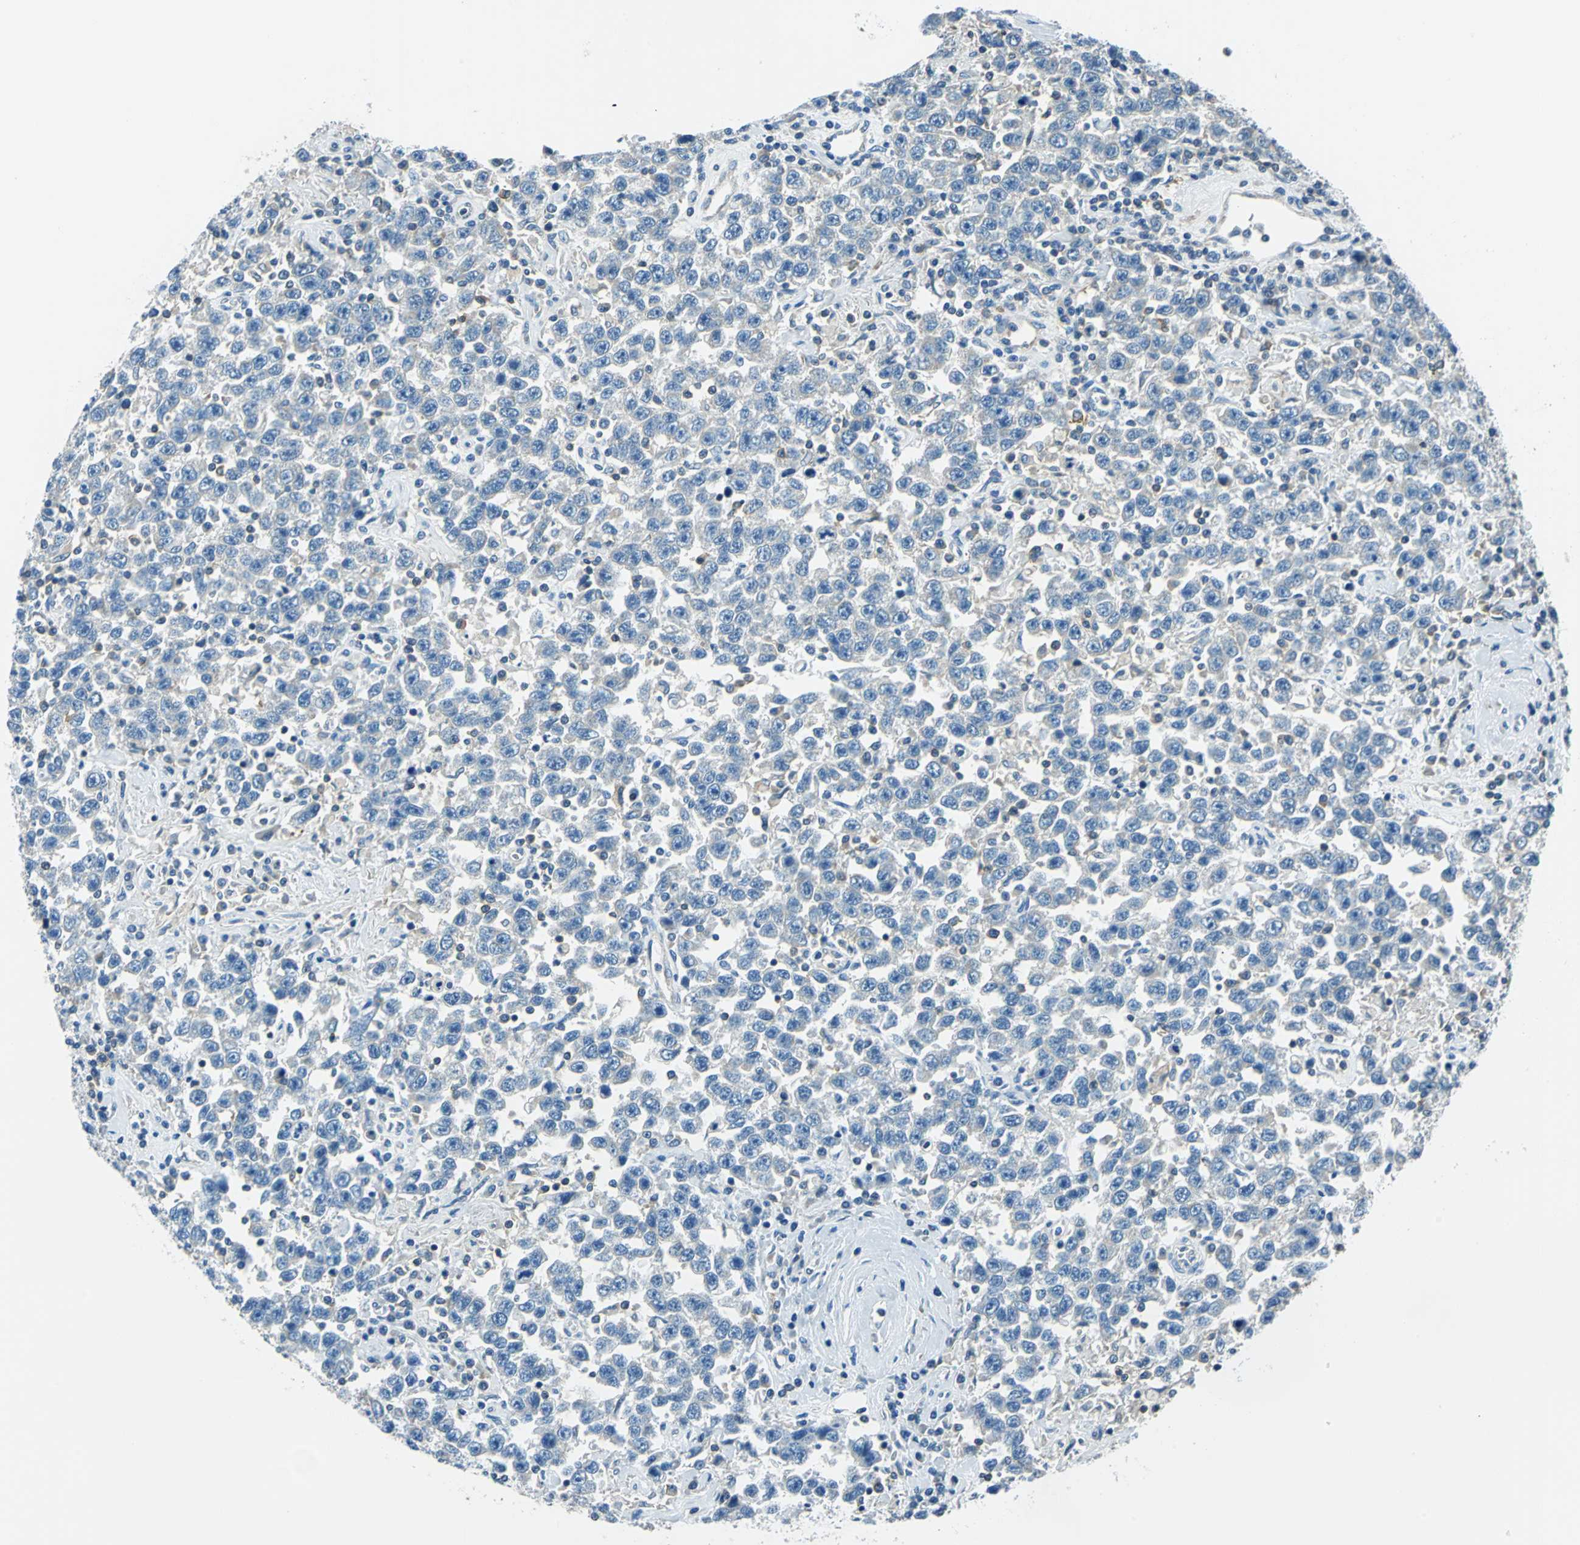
{"staining": {"intensity": "negative", "quantity": "none", "location": "none"}, "tissue": "testis cancer", "cell_type": "Tumor cells", "image_type": "cancer", "snomed": [{"axis": "morphology", "description": "Seminoma, NOS"}, {"axis": "topography", "description": "Testis"}], "caption": "An immunohistochemistry photomicrograph of seminoma (testis) is shown. There is no staining in tumor cells of seminoma (testis).", "gene": "CPA3", "patient": {"sex": "male", "age": 41}}